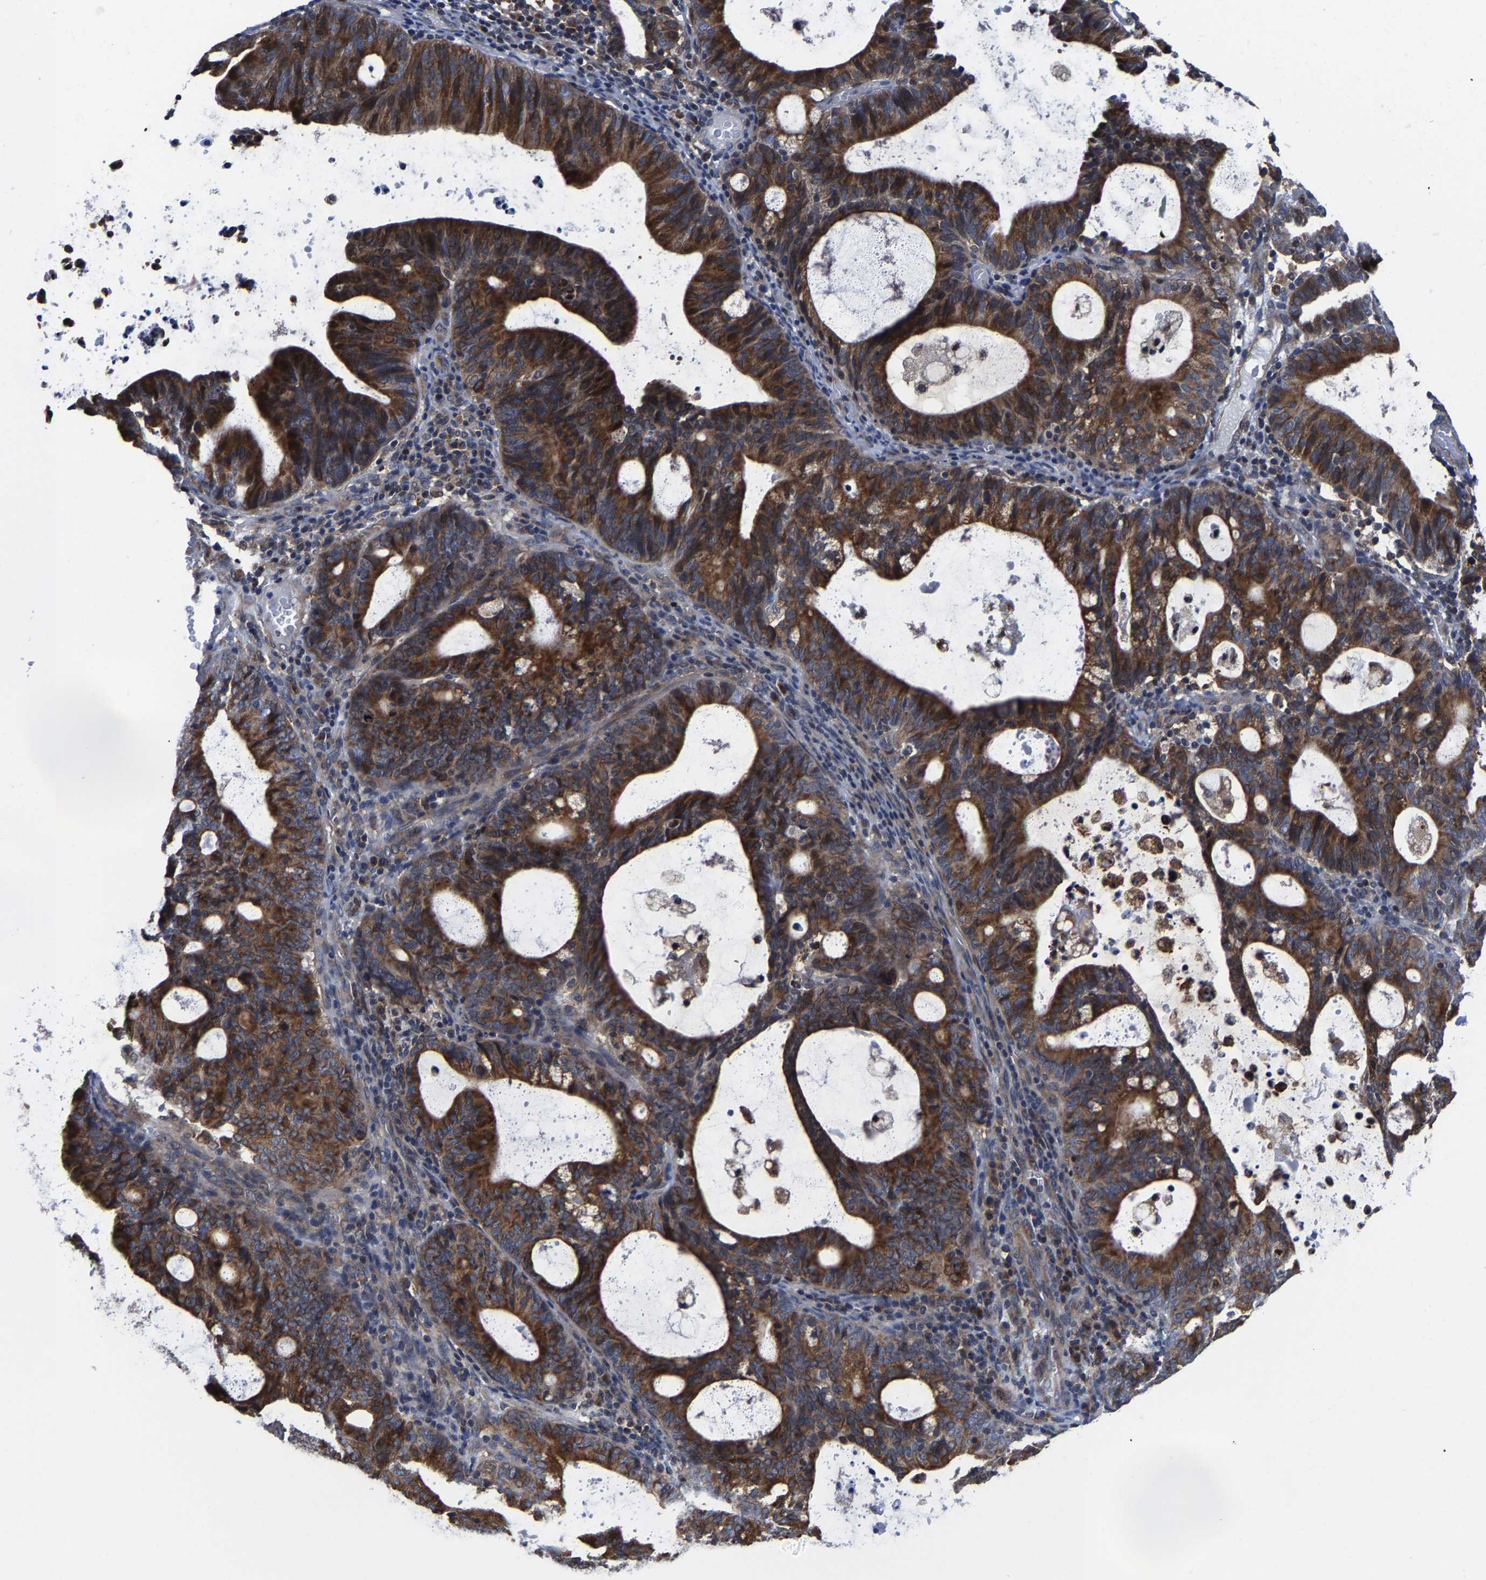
{"staining": {"intensity": "strong", "quantity": ">75%", "location": "cytoplasmic/membranous"}, "tissue": "endometrial cancer", "cell_type": "Tumor cells", "image_type": "cancer", "snomed": [{"axis": "morphology", "description": "Adenocarcinoma, NOS"}, {"axis": "topography", "description": "Uterus"}], "caption": "This is a histology image of immunohistochemistry staining of adenocarcinoma (endometrial), which shows strong positivity in the cytoplasmic/membranous of tumor cells.", "gene": "PFKFB3", "patient": {"sex": "female", "age": 83}}